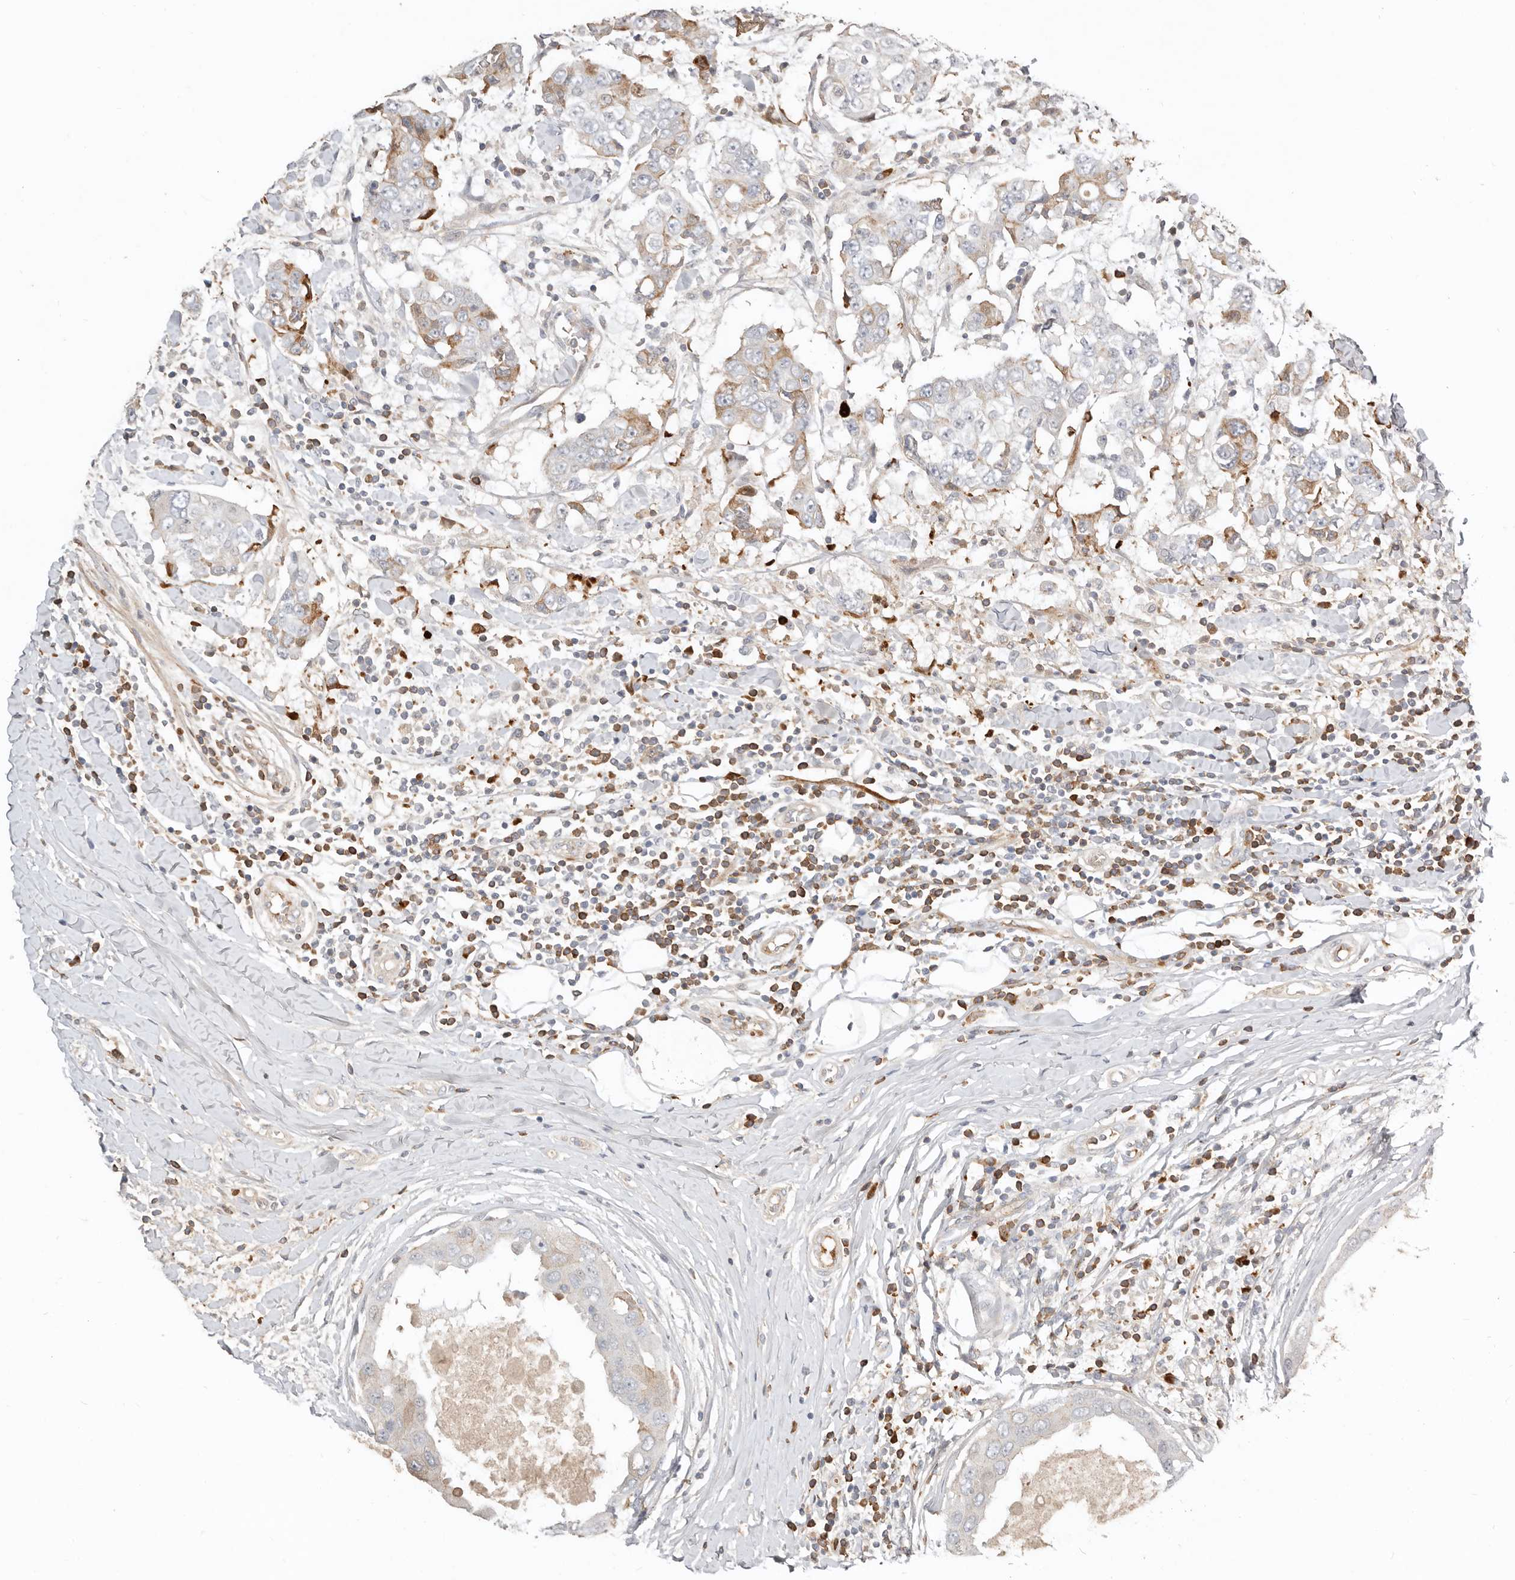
{"staining": {"intensity": "weak", "quantity": "<25%", "location": "cytoplasmic/membranous"}, "tissue": "breast cancer", "cell_type": "Tumor cells", "image_type": "cancer", "snomed": [{"axis": "morphology", "description": "Duct carcinoma"}, {"axis": "topography", "description": "Breast"}], "caption": "DAB immunohistochemical staining of infiltrating ductal carcinoma (breast) displays no significant positivity in tumor cells. (Stains: DAB (3,3'-diaminobenzidine) immunohistochemistry with hematoxylin counter stain, Microscopy: brightfield microscopy at high magnification).", "gene": "MTFR2", "patient": {"sex": "female", "age": 27}}